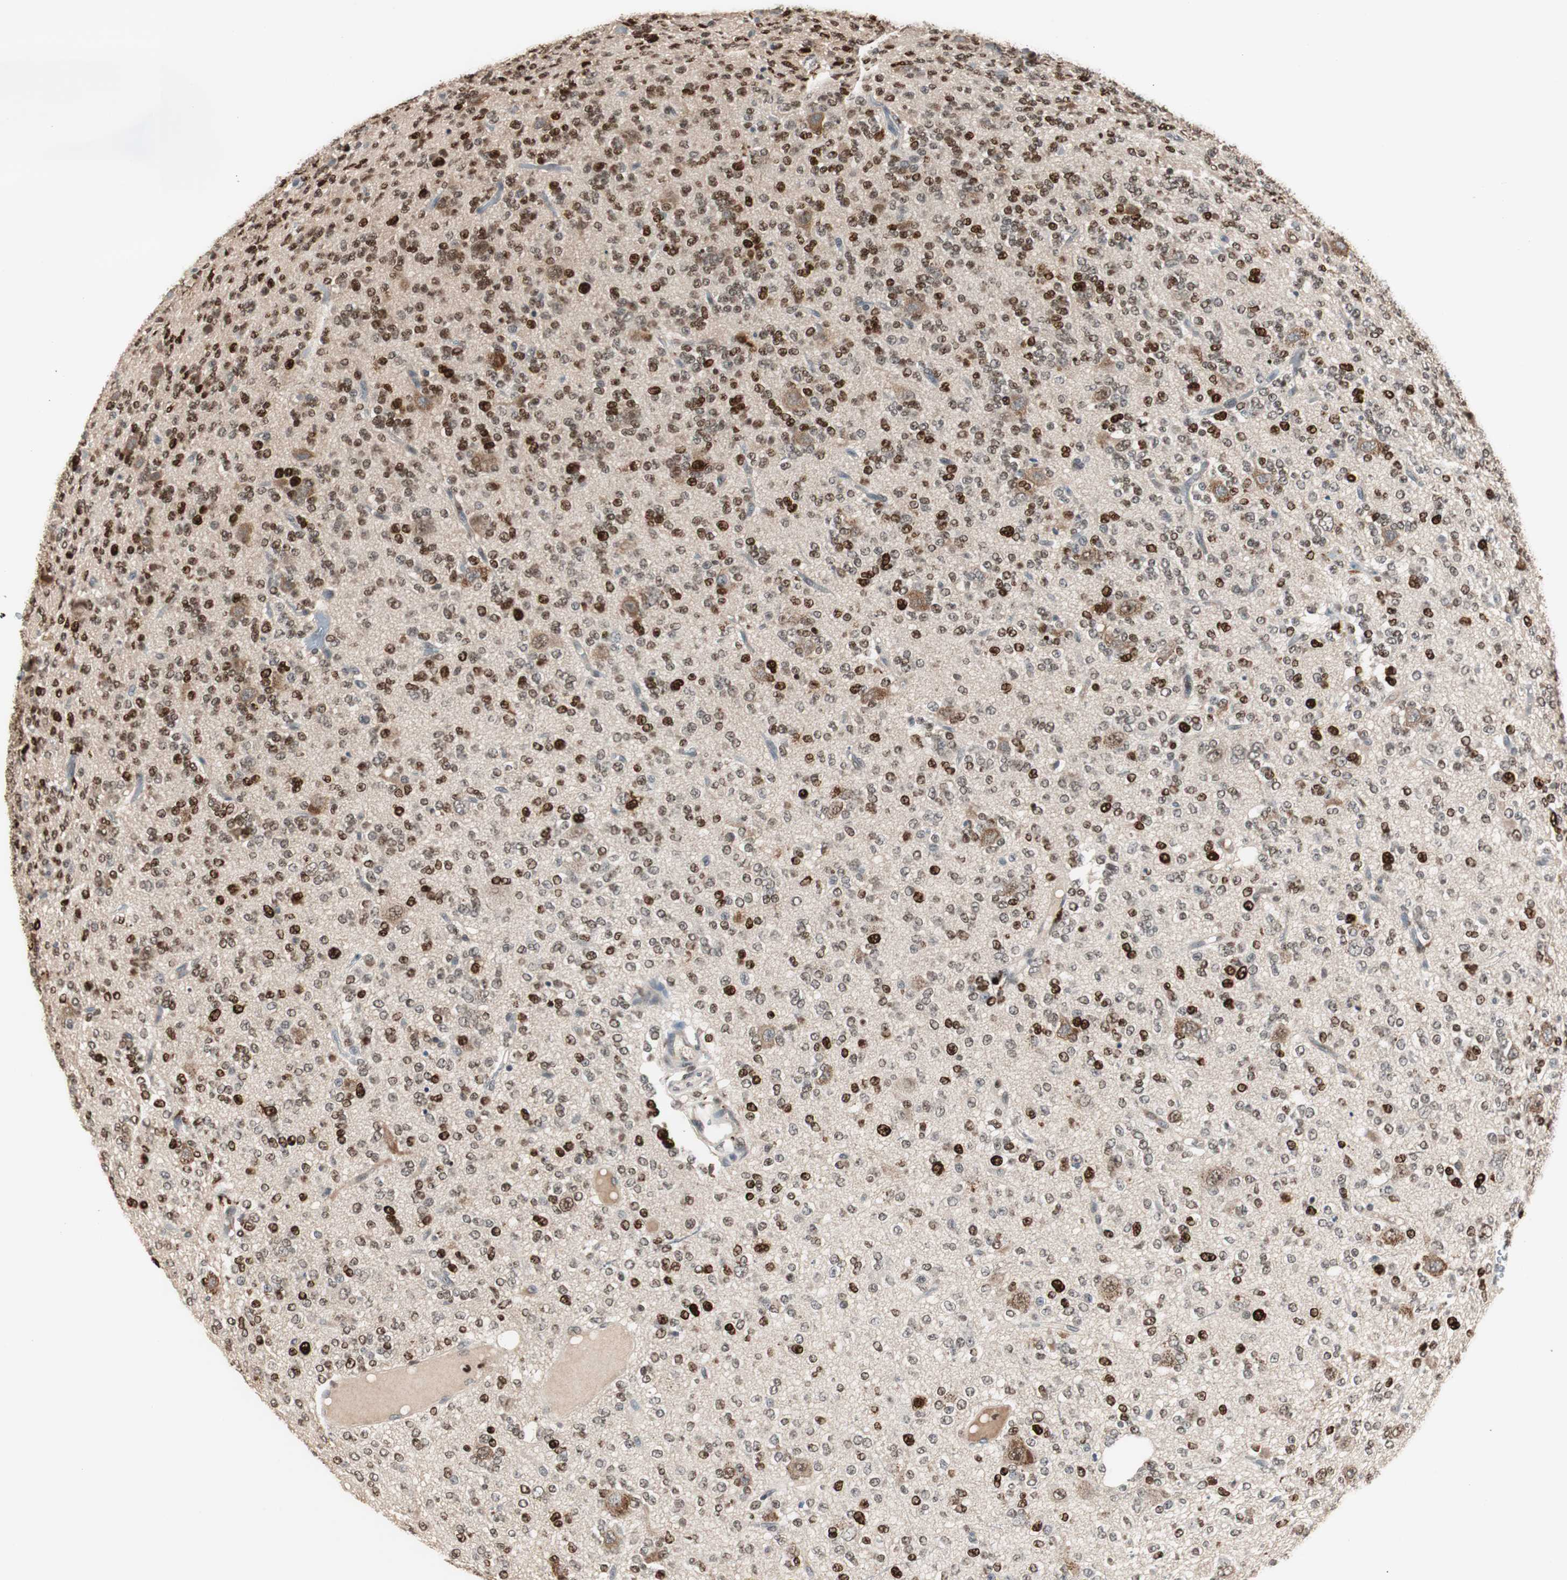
{"staining": {"intensity": "strong", "quantity": "<25%", "location": "nuclear"}, "tissue": "glioma", "cell_type": "Tumor cells", "image_type": "cancer", "snomed": [{"axis": "morphology", "description": "Glioma, malignant, Low grade"}, {"axis": "topography", "description": "Brain"}], "caption": "Protein staining of glioma tissue shows strong nuclear staining in about <25% of tumor cells.", "gene": "FEN1", "patient": {"sex": "male", "age": 38}}